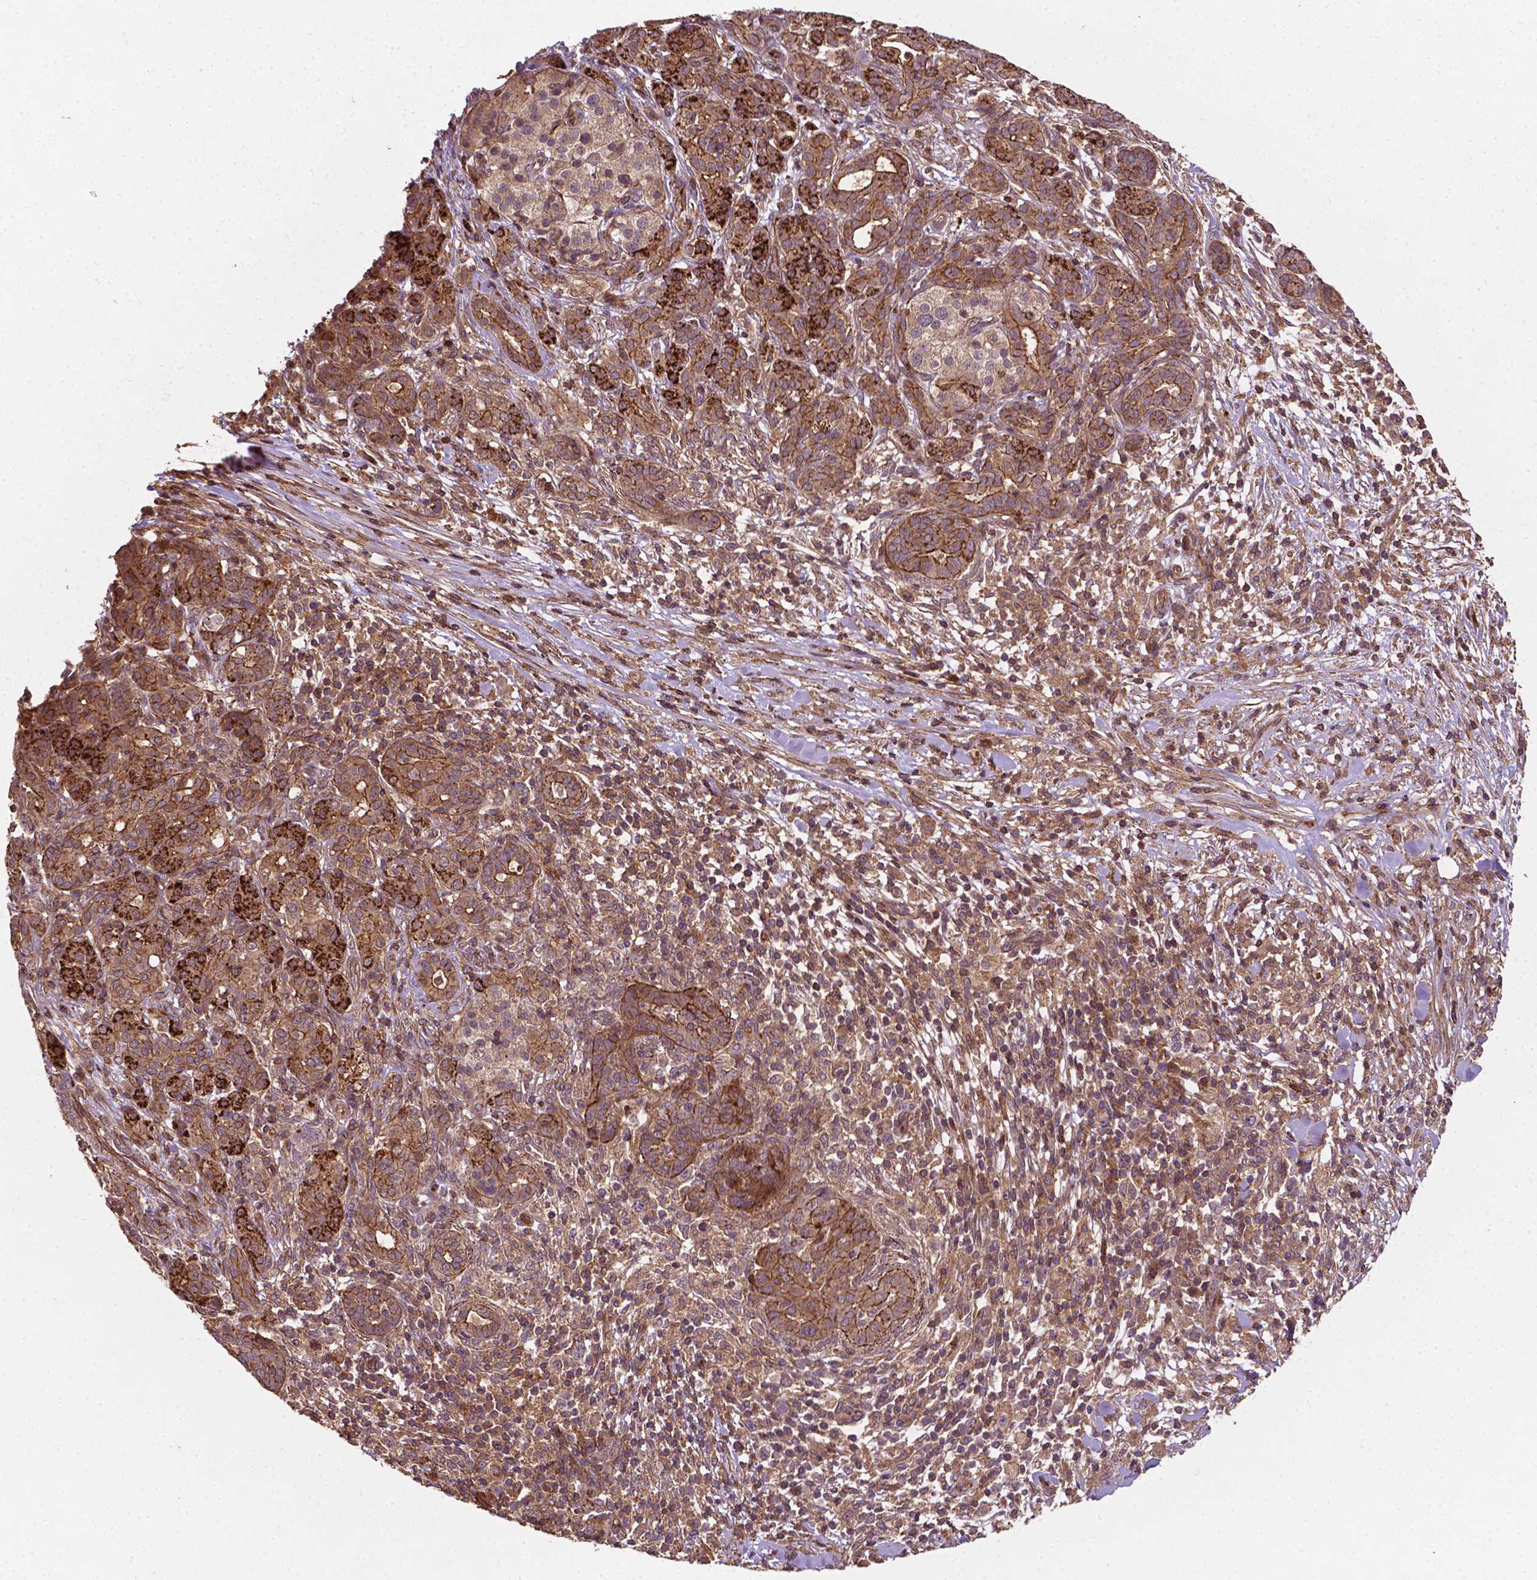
{"staining": {"intensity": "moderate", "quantity": ">75%", "location": "cytoplasmic/membranous"}, "tissue": "pancreatic cancer", "cell_type": "Tumor cells", "image_type": "cancer", "snomed": [{"axis": "morphology", "description": "Adenocarcinoma, NOS"}, {"axis": "topography", "description": "Pancreas"}], "caption": "High-magnification brightfield microscopy of pancreatic adenocarcinoma stained with DAB (brown) and counterstained with hematoxylin (blue). tumor cells exhibit moderate cytoplasmic/membranous positivity is present in about>75% of cells.", "gene": "ZMYND19", "patient": {"sex": "male", "age": 44}}